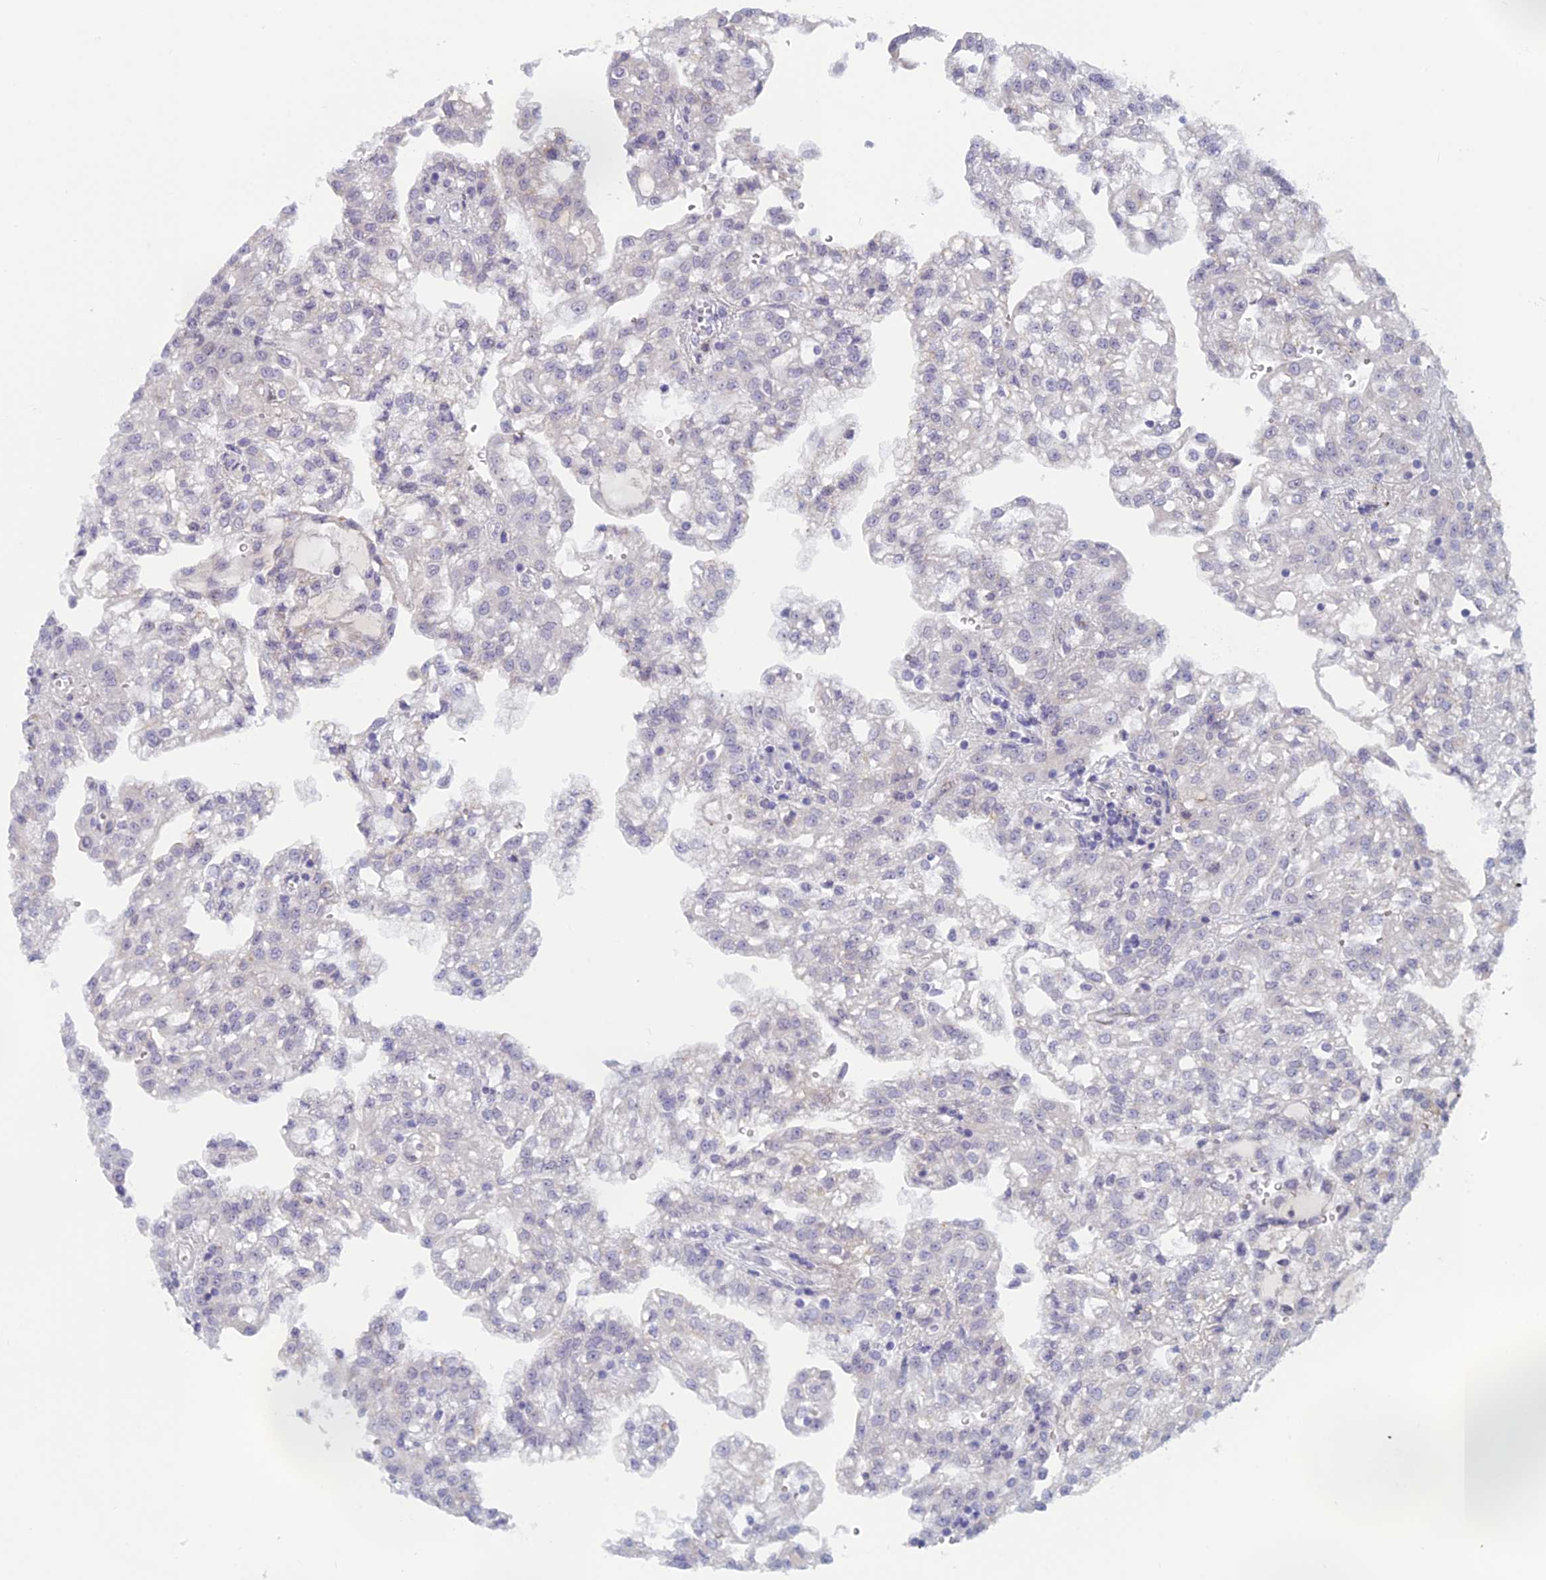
{"staining": {"intensity": "negative", "quantity": "none", "location": "none"}, "tissue": "renal cancer", "cell_type": "Tumor cells", "image_type": "cancer", "snomed": [{"axis": "morphology", "description": "Adenocarcinoma, NOS"}, {"axis": "topography", "description": "Kidney"}], "caption": "Immunohistochemistry histopathology image of neoplastic tissue: human adenocarcinoma (renal) stained with DAB demonstrates no significant protein staining in tumor cells. The staining is performed using DAB (3,3'-diaminobenzidine) brown chromogen with nuclei counter-stained in using hematoxylin.", "gene": "PPP1R26", "patient": {"sex": "male", "age": 63}}